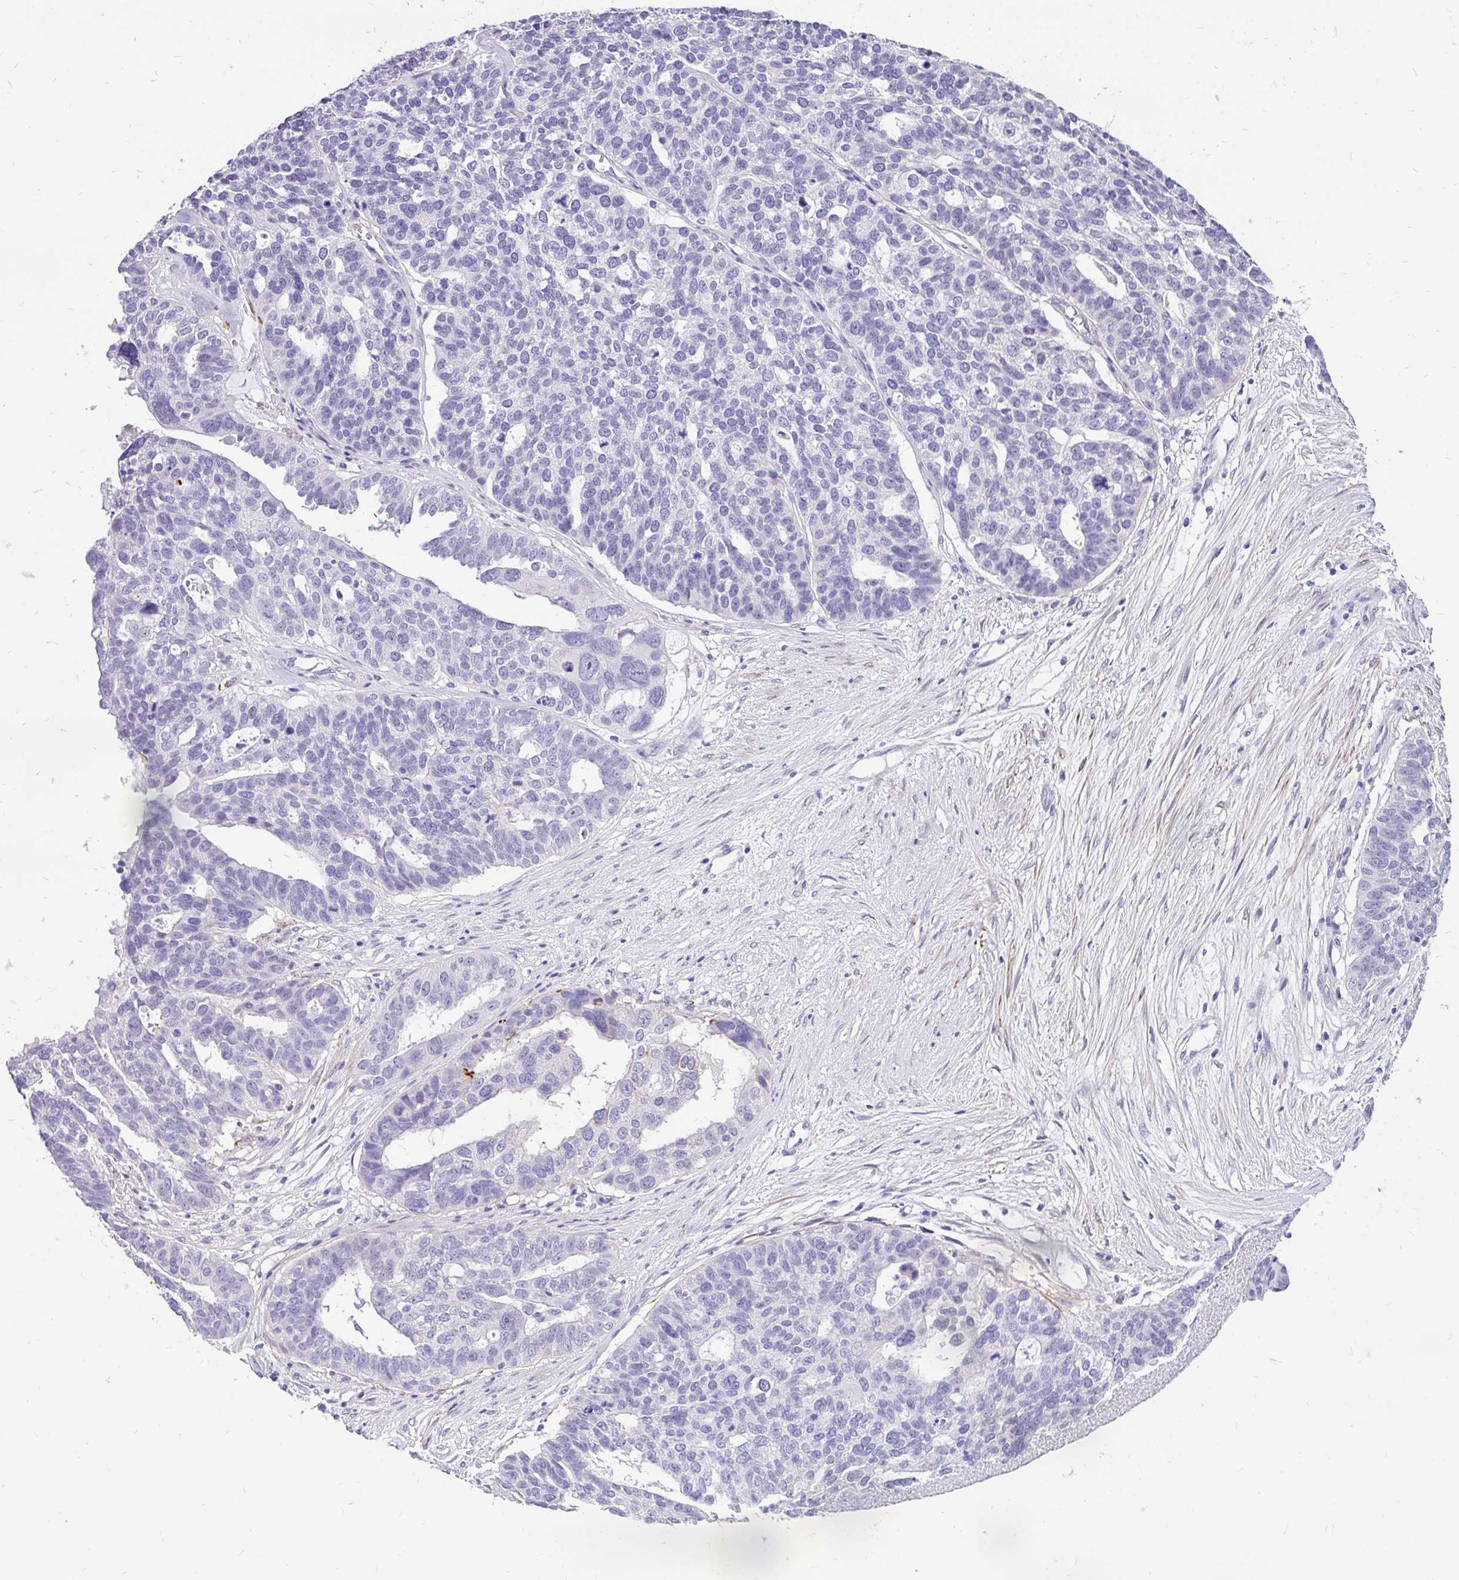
{"staining": {"intensity": "negative", "quantity": "none", "location": "none"}, "tissue": "ovarian cancer", "cell_type": "Tumor cells", "image_type": "cancer", "snomed": [{"axis": "morphology", "description": "Cystadenocarcinoma, serous, NOS"}, {"axis": "topography", "description": "Ovary"}], "caption": "This is an immunohistochemistry photomicrograph of human serous cystadenocarcinoma (ovarian). There is no expression in tumor cells.", "gene": "EML5", "patient": {"sex": "female", "age": 59}}